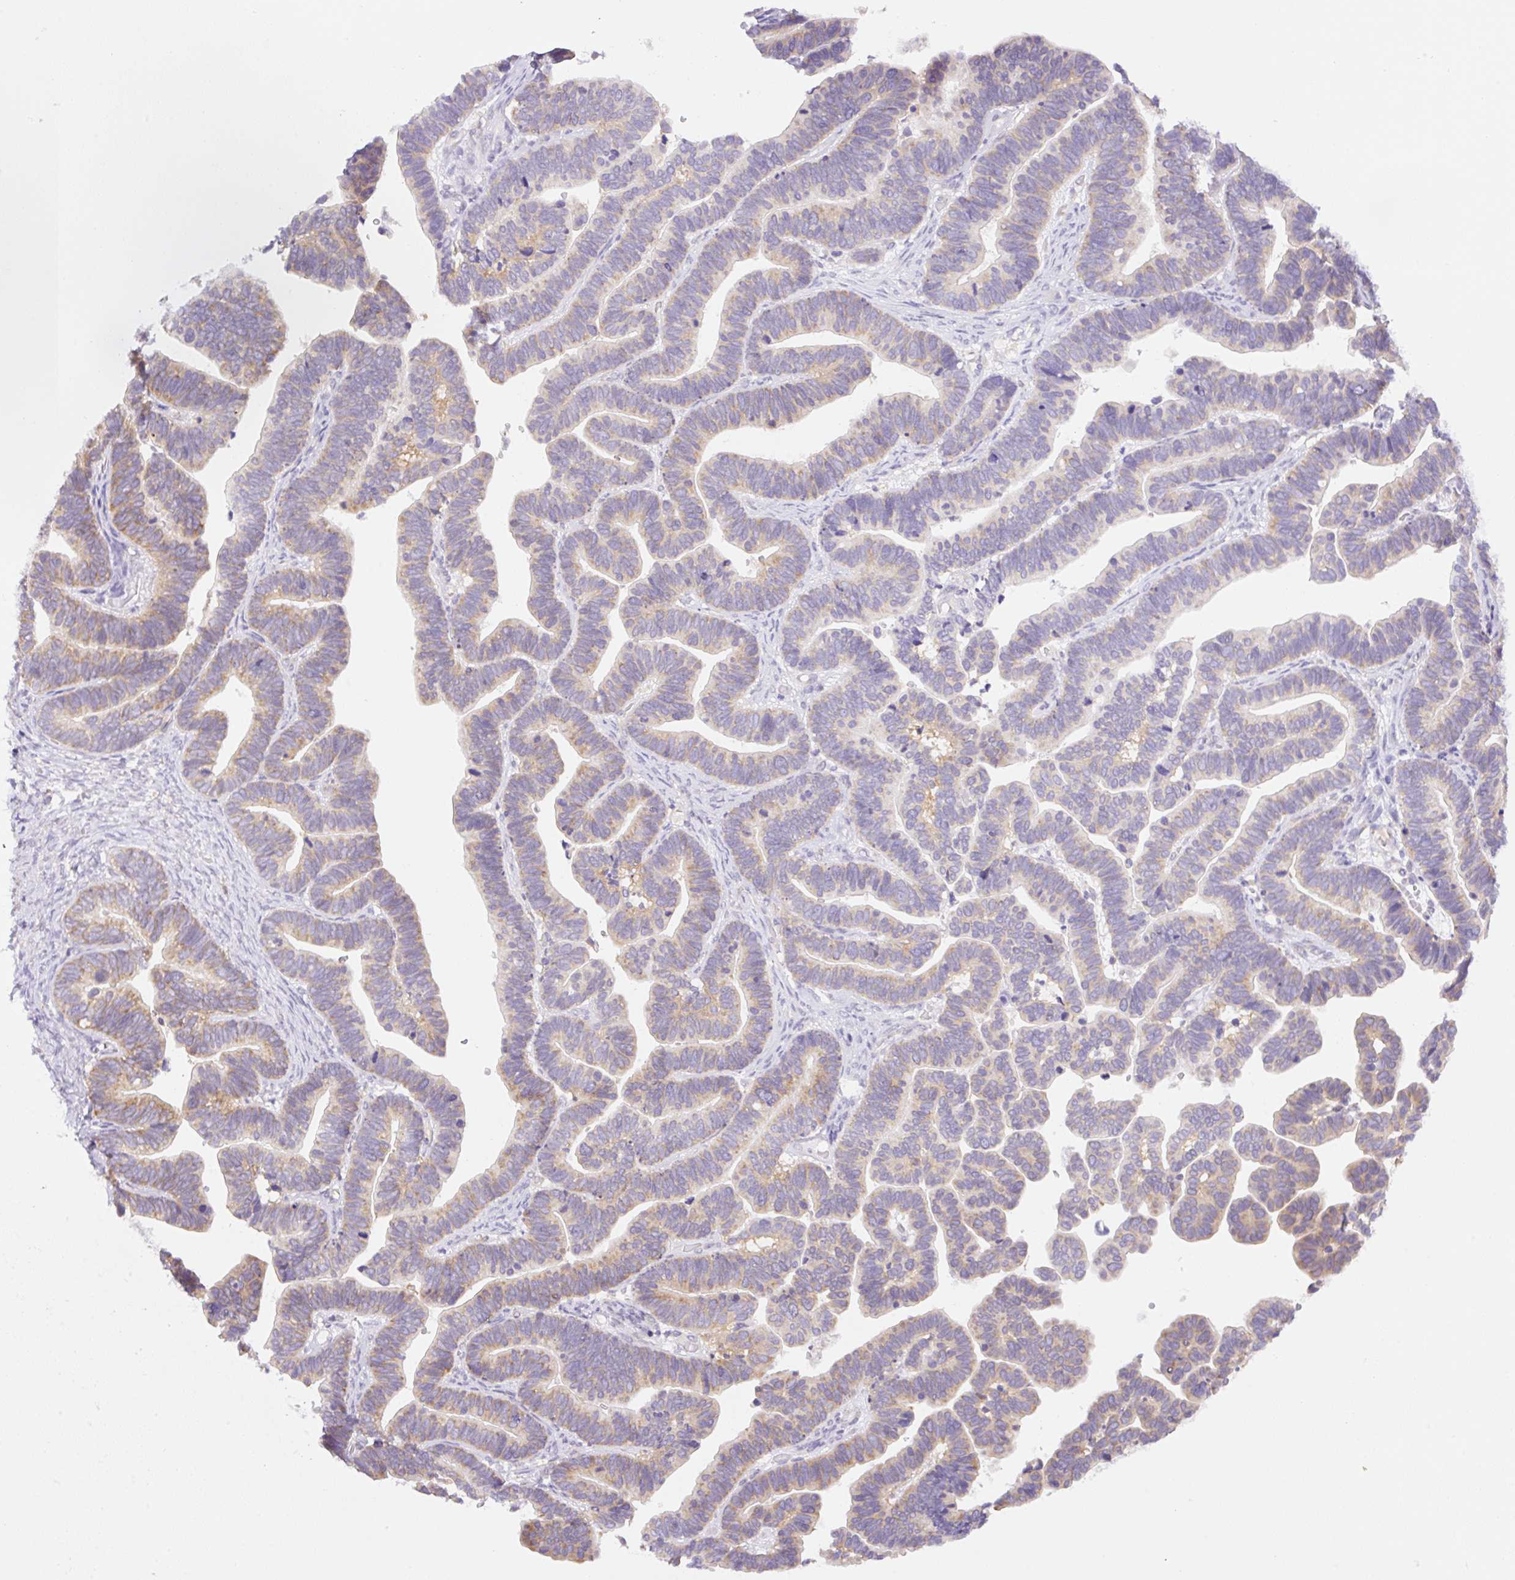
{"staining": {"intensity": "weak", "quantity": "25%-75%", "location": "cytoplasmic/membranous"}, "tissue": "ovarian cancer", "cell_type": "Tumor cells", "image_type": "cancer", "snomed": [{"axis": "morphology", "description": "Cystadenocarcinoma, serous, NOS"}, {"axis": "topography", "description": "Ovary"}], "caption": "This photomicrograph displays immunohistochemistry staining of ovarian cancer, with low weak cytoplasmic/membranous expression in about 25%-75% of tumor cells.", "gene": "CAMK2B", "patient": {"sex": "female", "age": 56}}